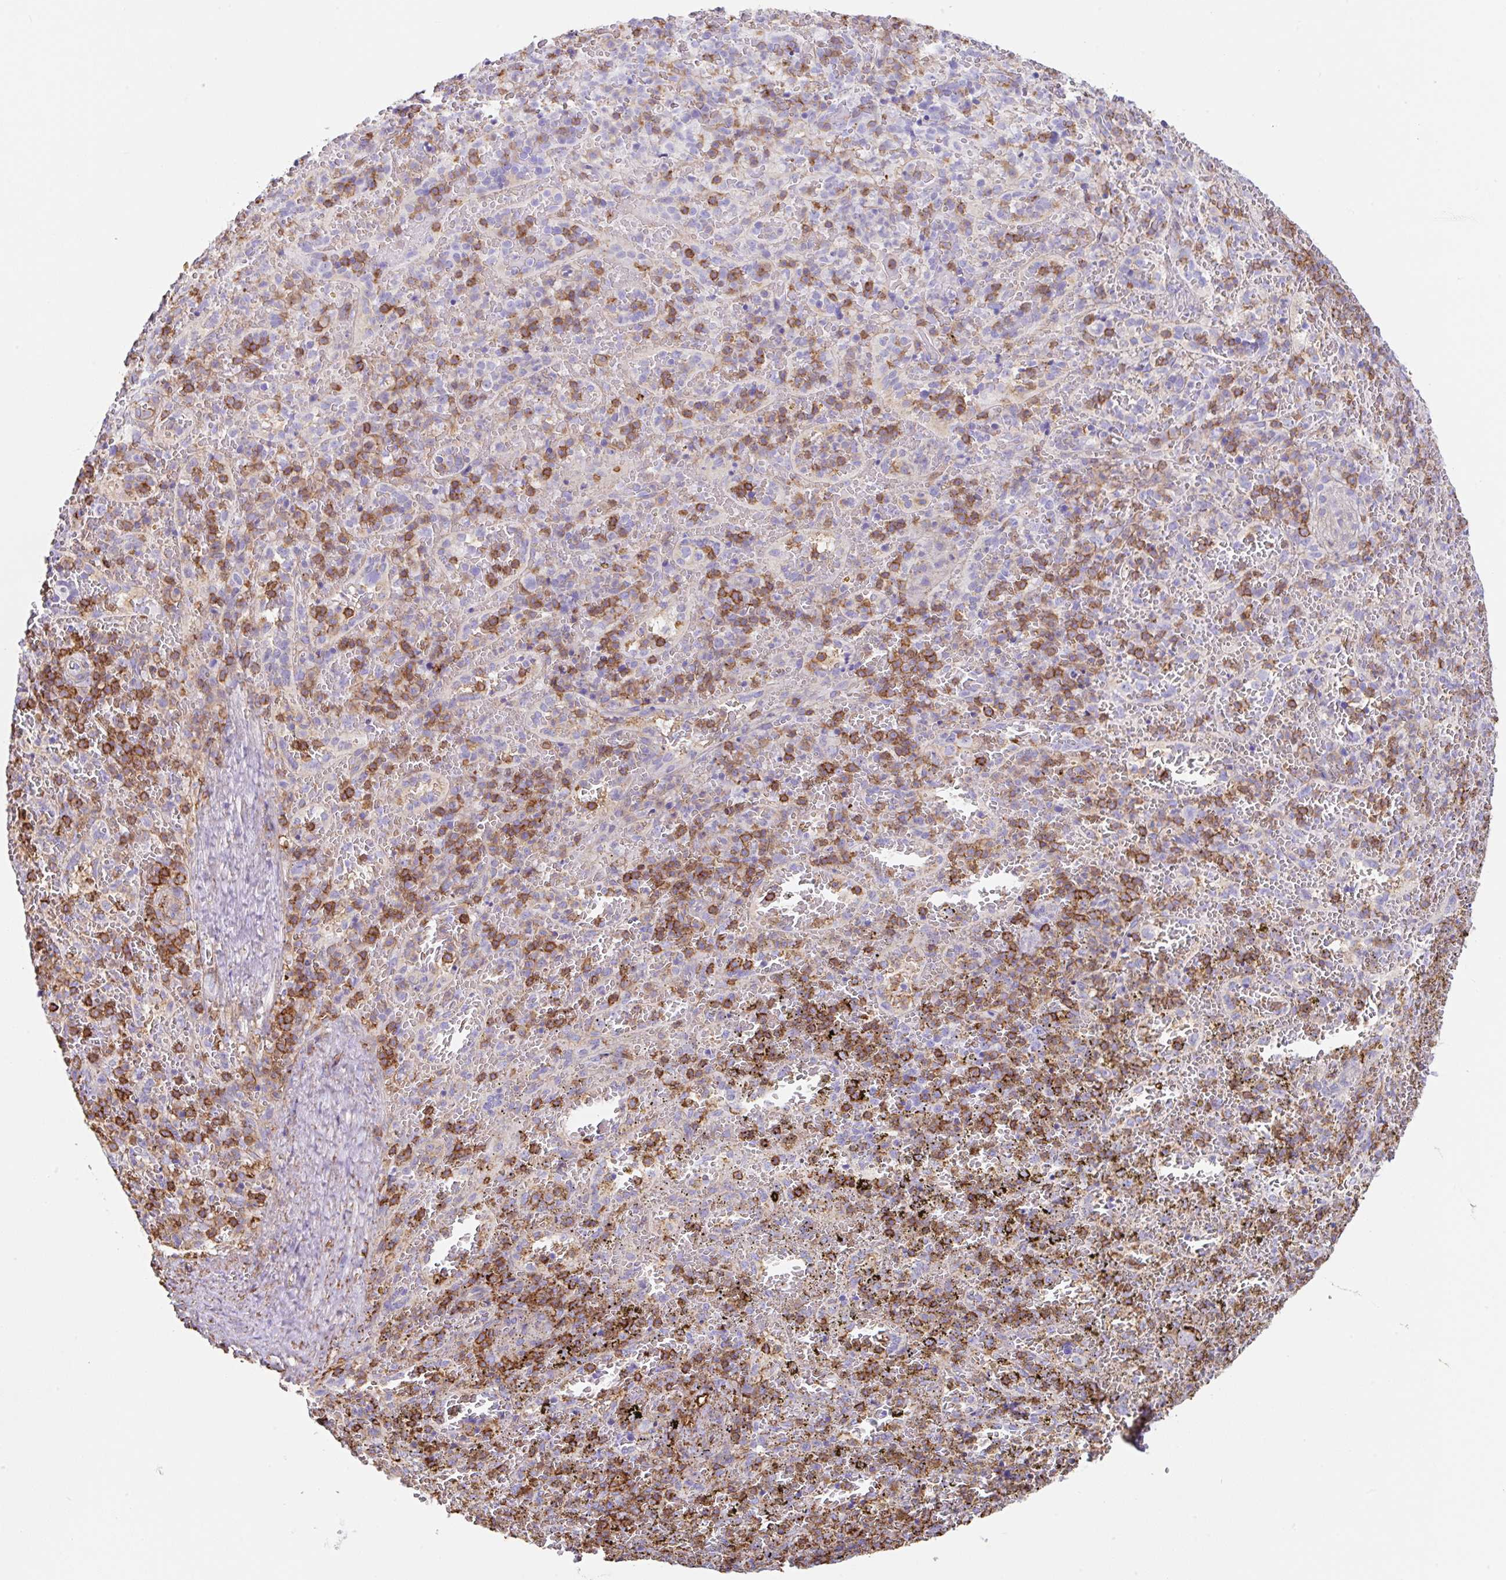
{"staining": {"intensity": "moderate", "quantity": "25%-75%", "location": "cytoplasmic/membranous"}, "tissue": "spleen", "cell_type": "Cells in red pulp", "image_type": "normal", "snomed": [{"axis": "morphology", "description": "Normal tissue, NOS"}, {"axis": "topography", "description": "Spleen"}], "caption": "Immunohistochemistry of benign spleen demonstrates medium levels of moderate cytoplasmic/membranous expression in about 25%-75% of cells in red pulp.", "gene": "MTTP", "patient": {"sex": "female", "age": 50}}